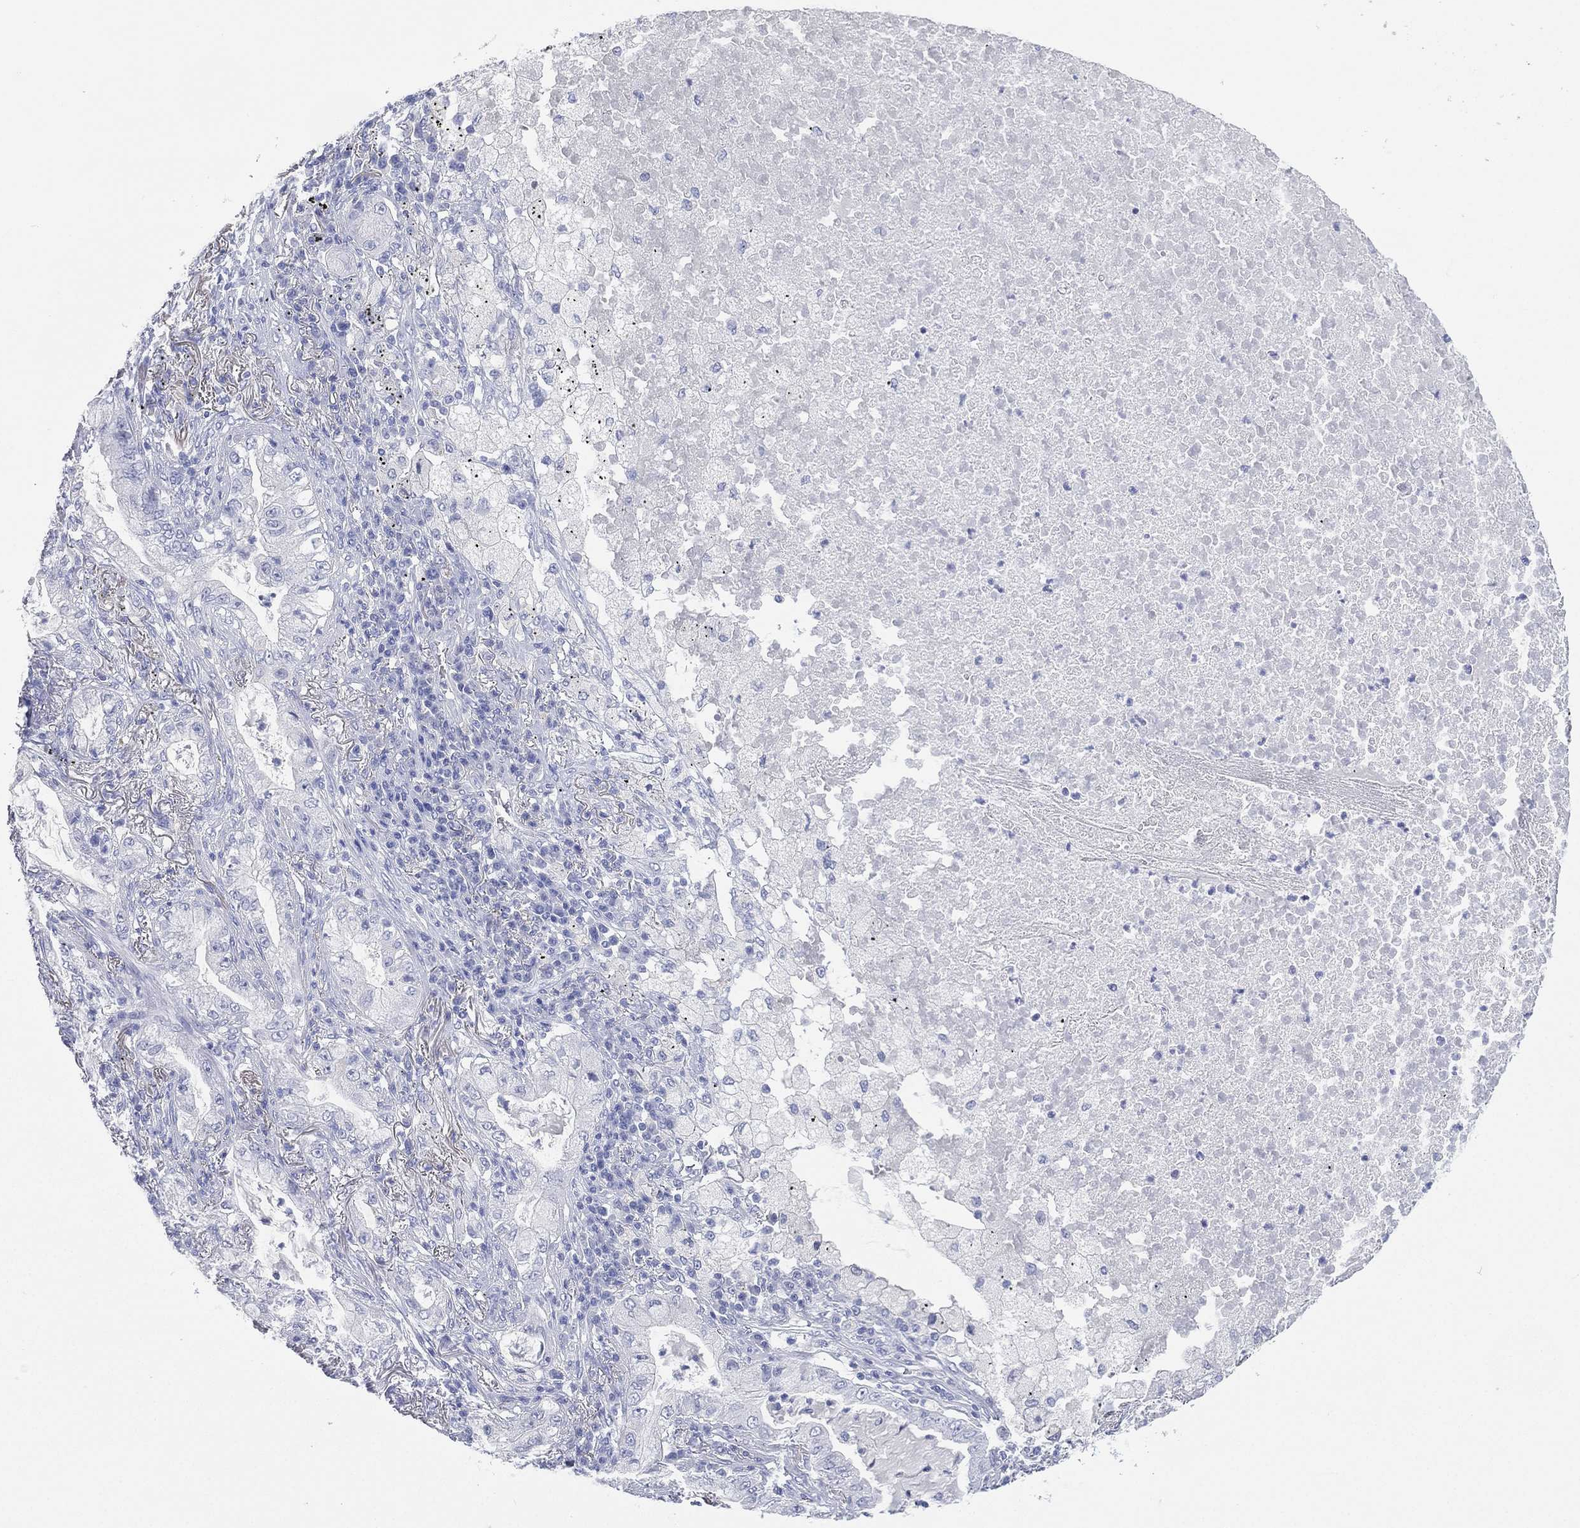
{"staining": {"intensity": "negative", "quantity": "none", "location": "none"}, "tissue": "lung cancer", "cell_type": "Tumor cells", "image_type": "cancer", "snomed": [{"axis": "morphology", "description": "Adenocarcinoma, NOS"}, {"axis": "topography", "description": "Lung"}], "caption": "The micrograph reveals no significant positivity in tumor cells of adenocarcinoma (lung).", "gene": "FMO1", "patient": {"sex": "female", "age": 73}}